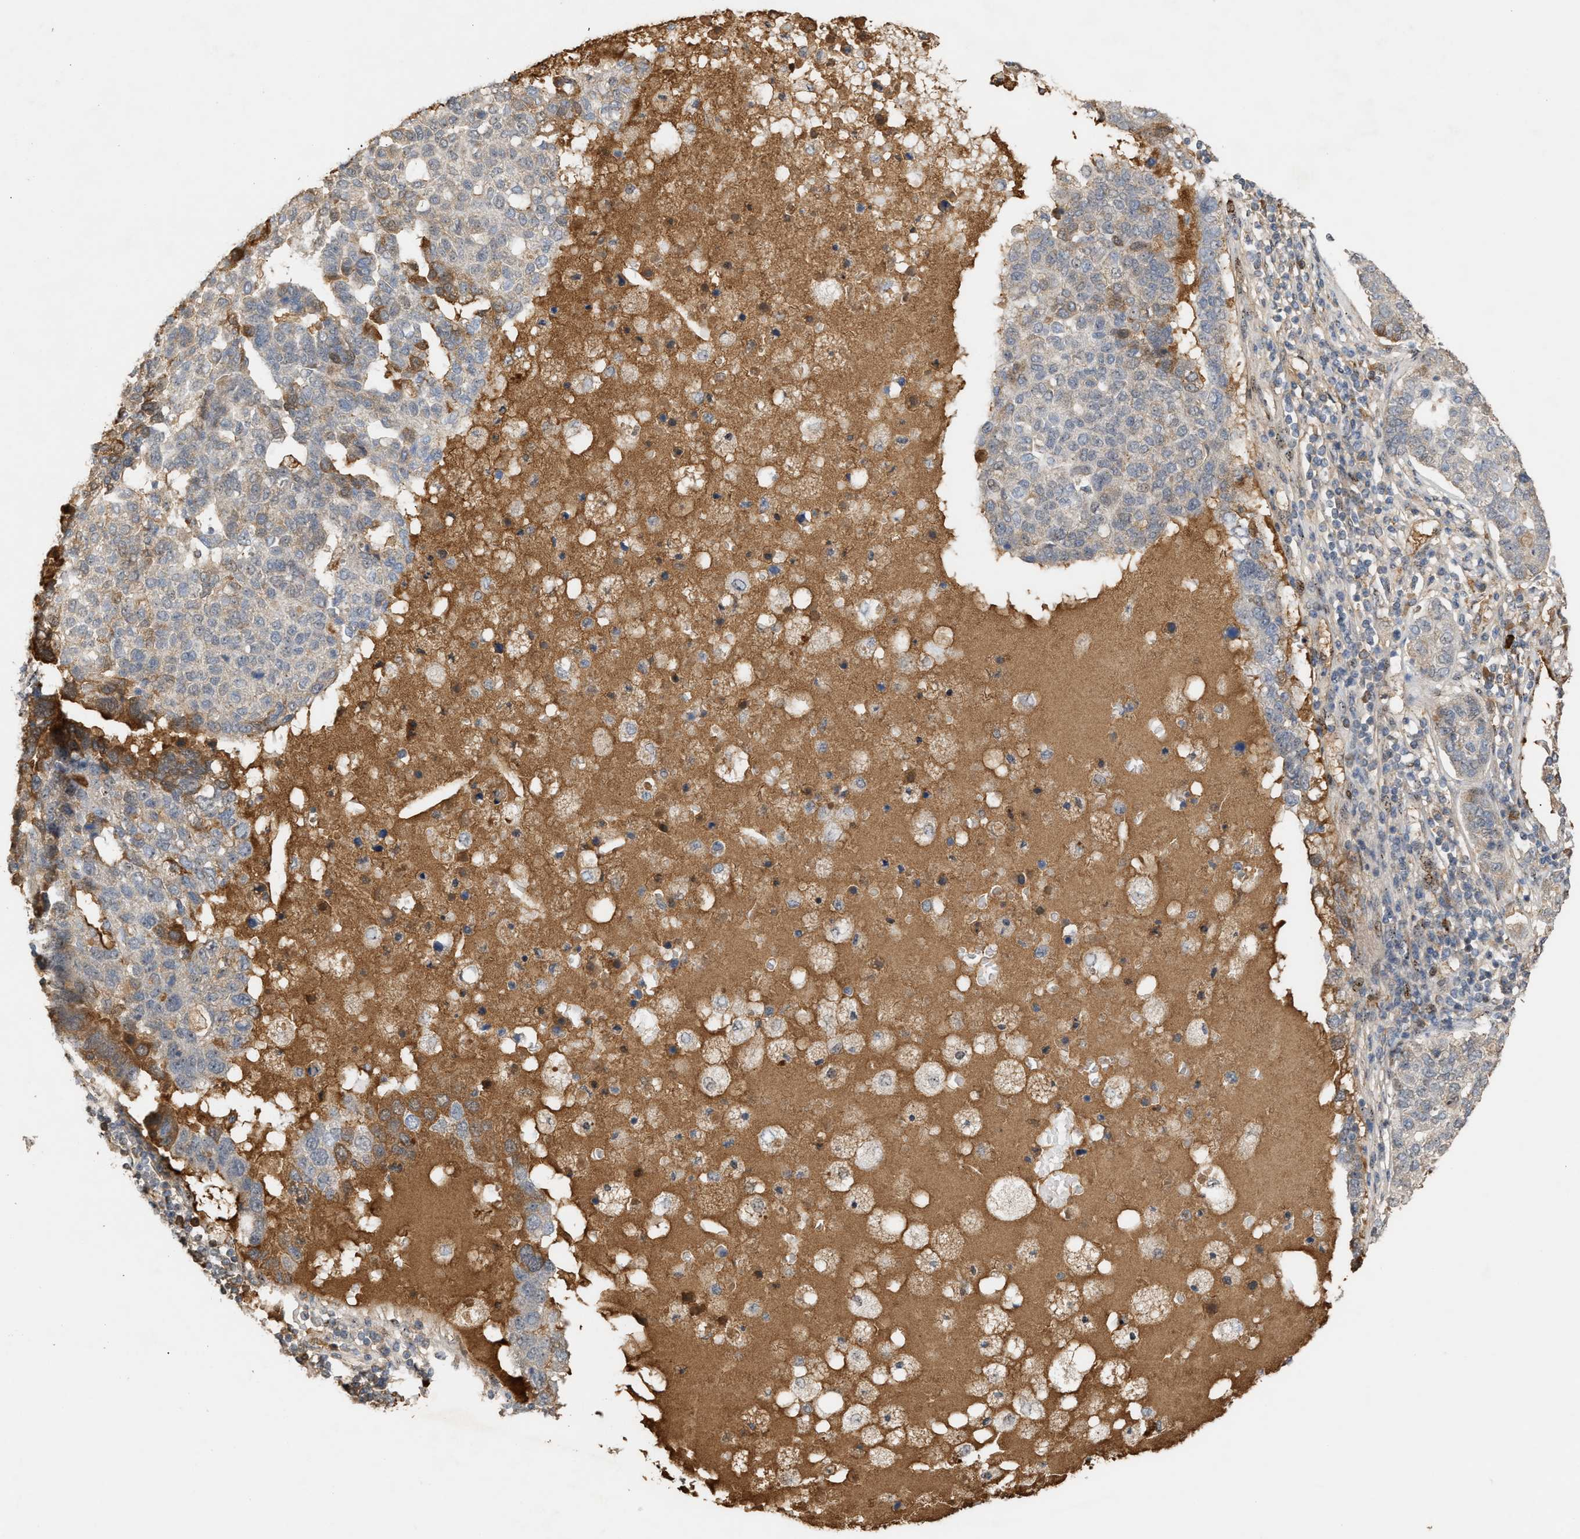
{"staining": {"intensity": "negative", "quantity": "none", "location": "none"}, "tissue": "pancreatic cancer", "cell_type": "Tumor cells", "image_type": "cancer", "snomed": [{"axis": "morphology", "description": "Adenocarcinoma, NOS"}, {"axis": "topography", "description": "Pancreas"}], "caption": "This micrograph is of pancreatic cancer (adenocarcinoma) stained with immunohistochemistry to label a protein in brown with the nuclei are counter-stained blue. There is no expression in tumor cells.", "gene": "ZFAND5", "patient": {"sex": "female", "age": 61}}